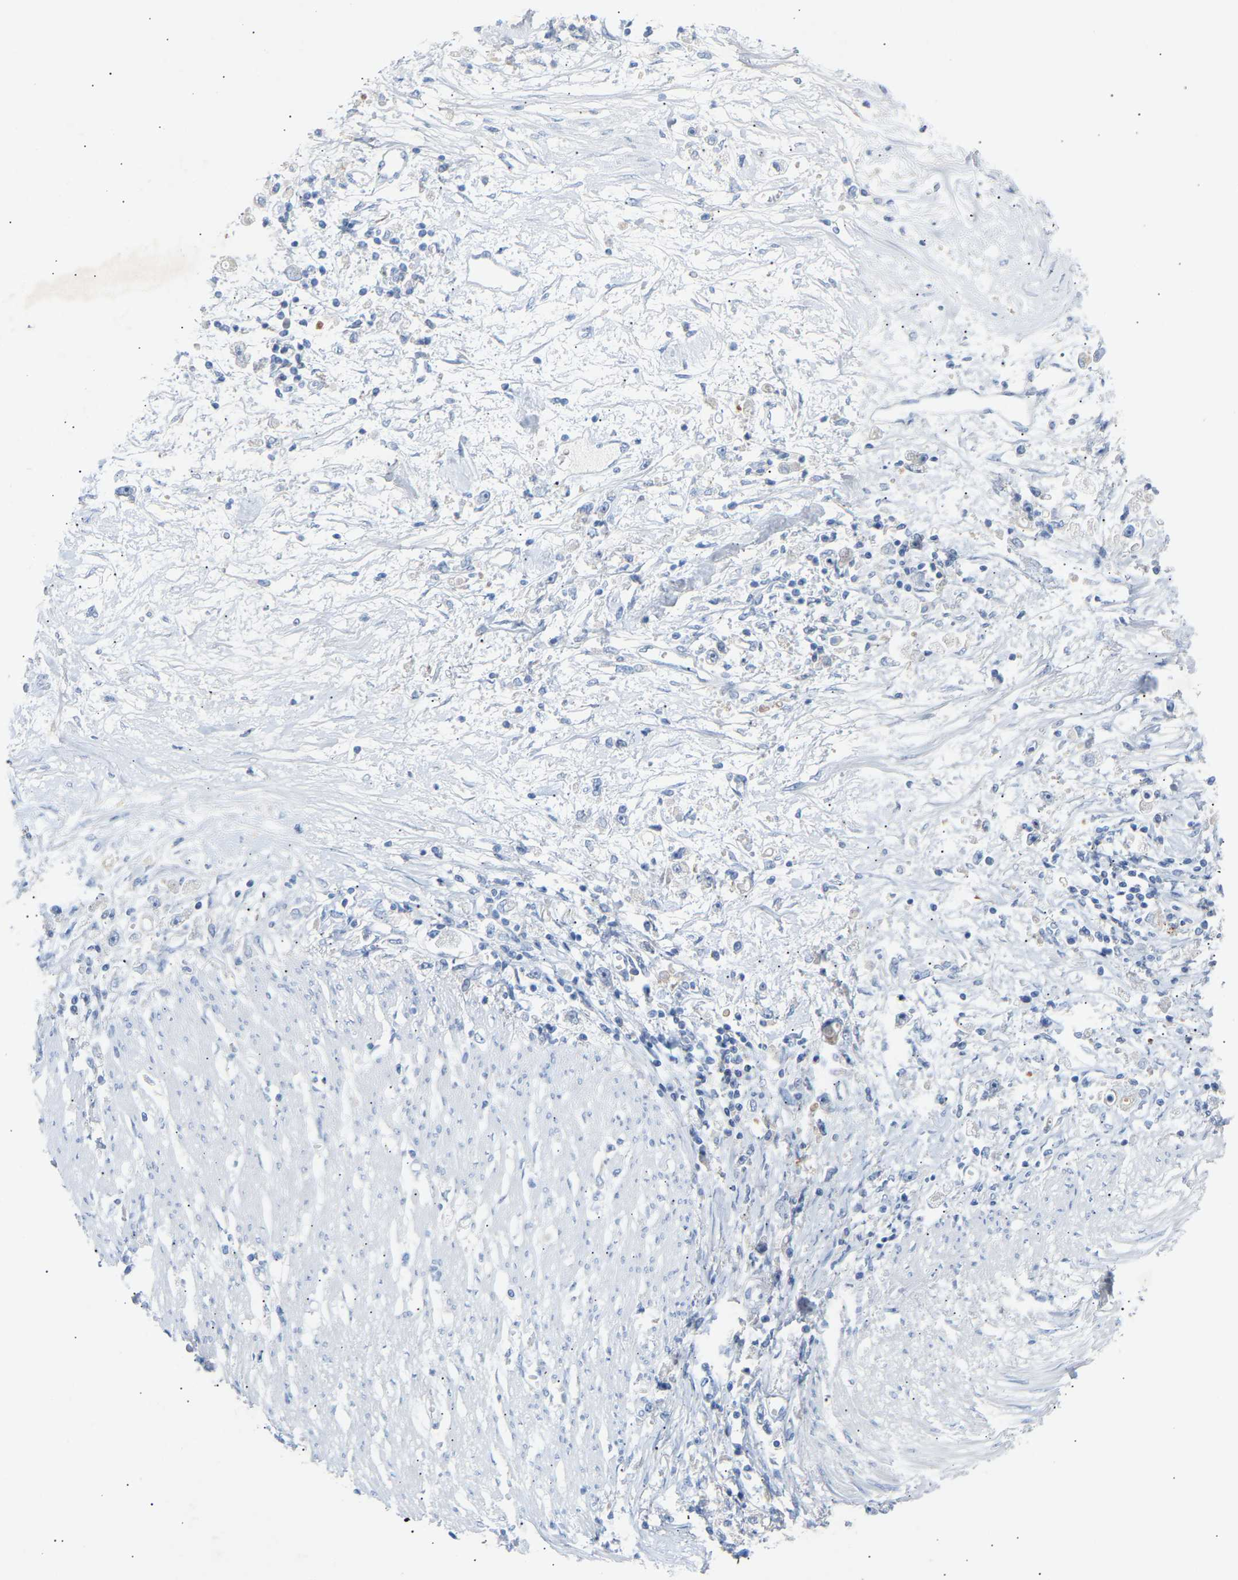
{"staining": {"intensity": "negative", "quantity": "none", "location": "none"}, "tissue": "stomach cancer", "cell_type": "Tumor cells", "image_type": "cancer", "snomed": [{"axis": "morphology", "description": "Adenocarcinoma, NOS"}, {"axis": "topography", "description": "Stomach"}], "caption": "An immunohistochemistry photomicrograph of stomach adenocarcinoma is shown. There is no staining in tumor cells of stomach adenocarcinoma.", "gene": "PEX1", "patient": {"sex": "female", "age": 59}}